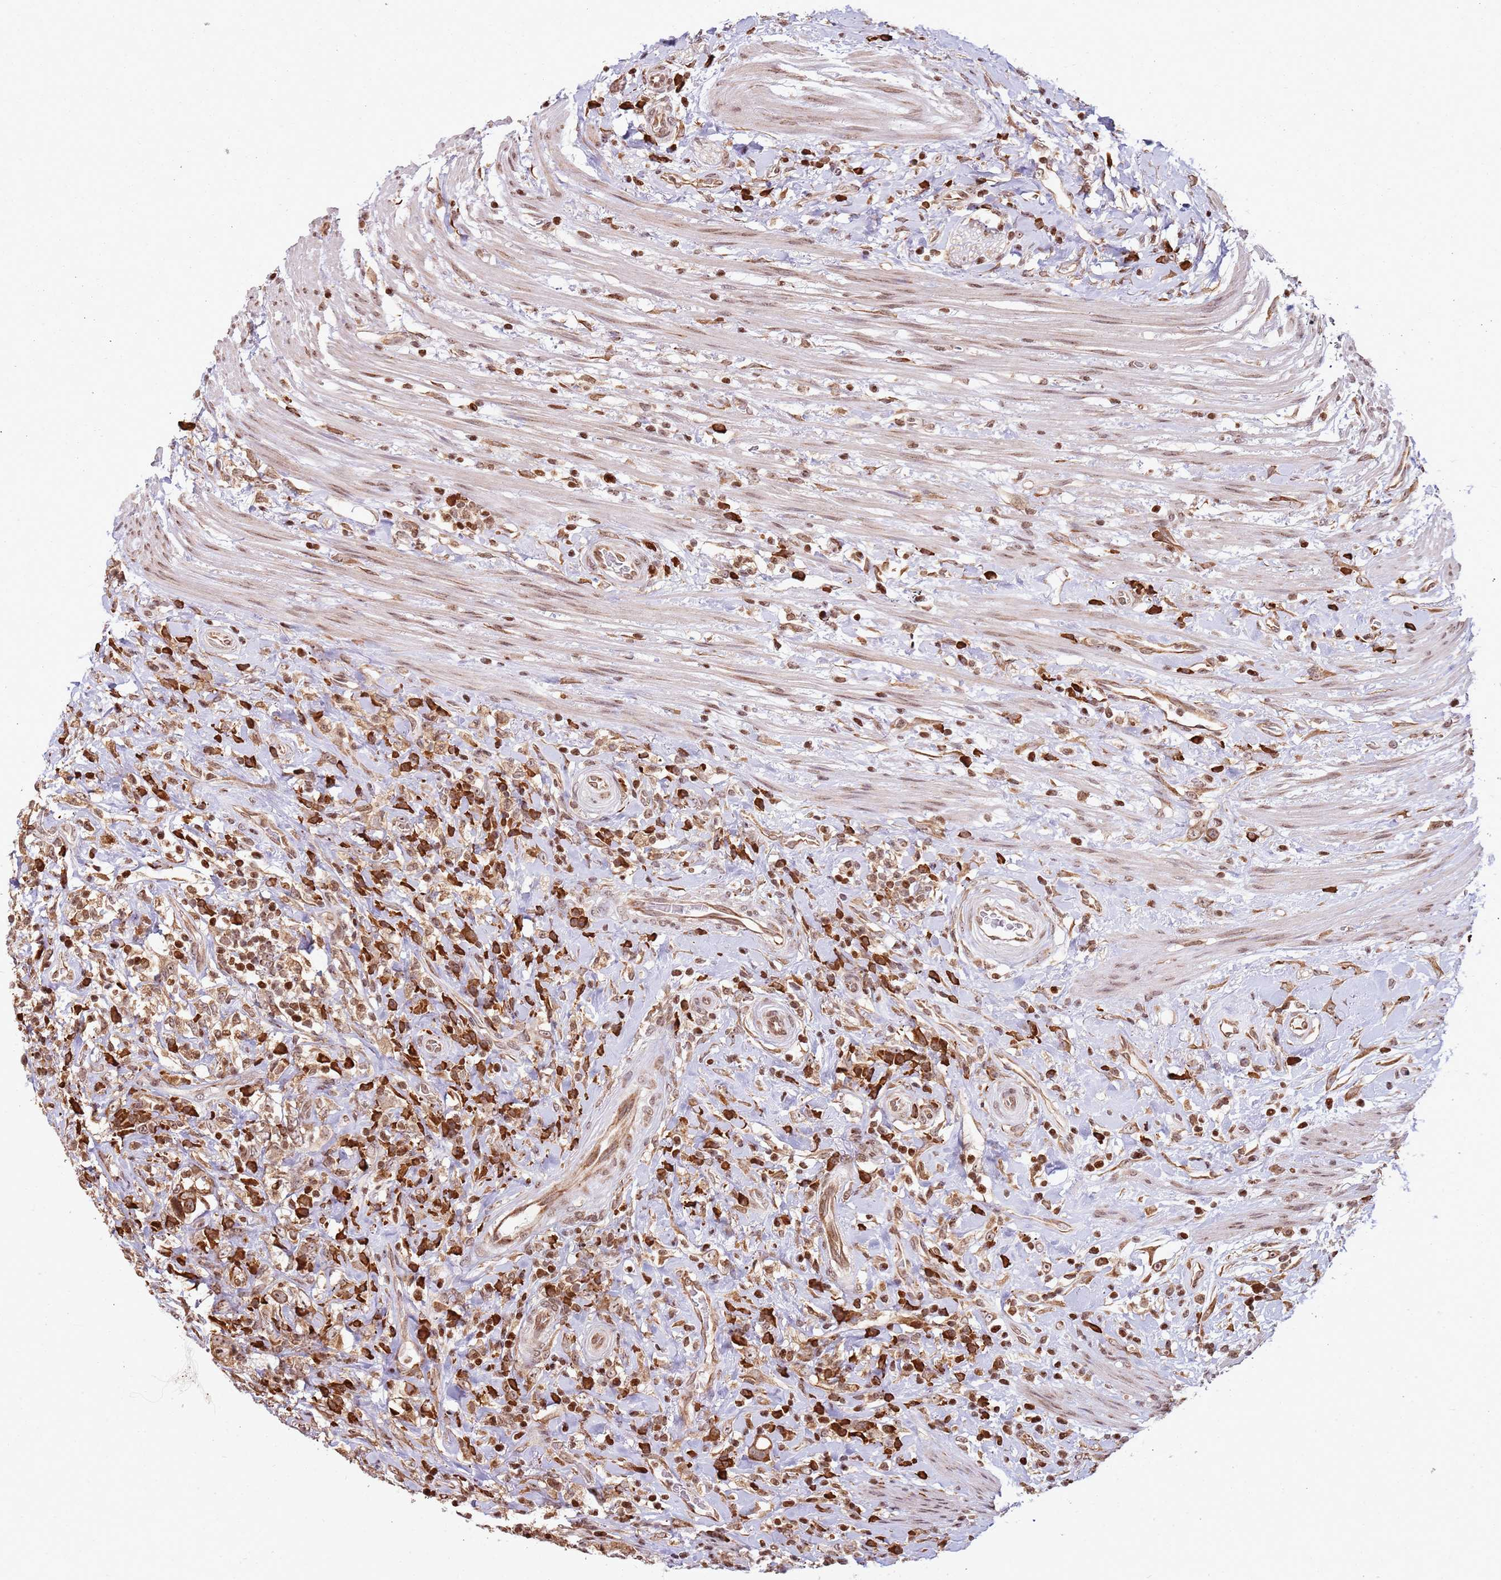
{"staining": {"intensity": "moderate", "quantity": ">75%", "location": "cytoplasmic/membranous"}, "tissue": "colorectal cancer", "cell_type": "Tumor cells", "image_type": "cancer", "snomed": [{"axis": "morphology", "description": "Adenocarcinoma, NOS"}, {"axis": "topography", "description": "Rectum"}], "caption": "This histopathology image shows colorectal cancer (adenocarcinoma) stained with immunohistochemistry to label a protein in brown. The cytoplasmic/membranous of tumor cells show moderate positivity for the protein. Nuclei are counter-stained blue.", "gene": "SCAF1", "patient": {"sex": "male", "age": 59}}